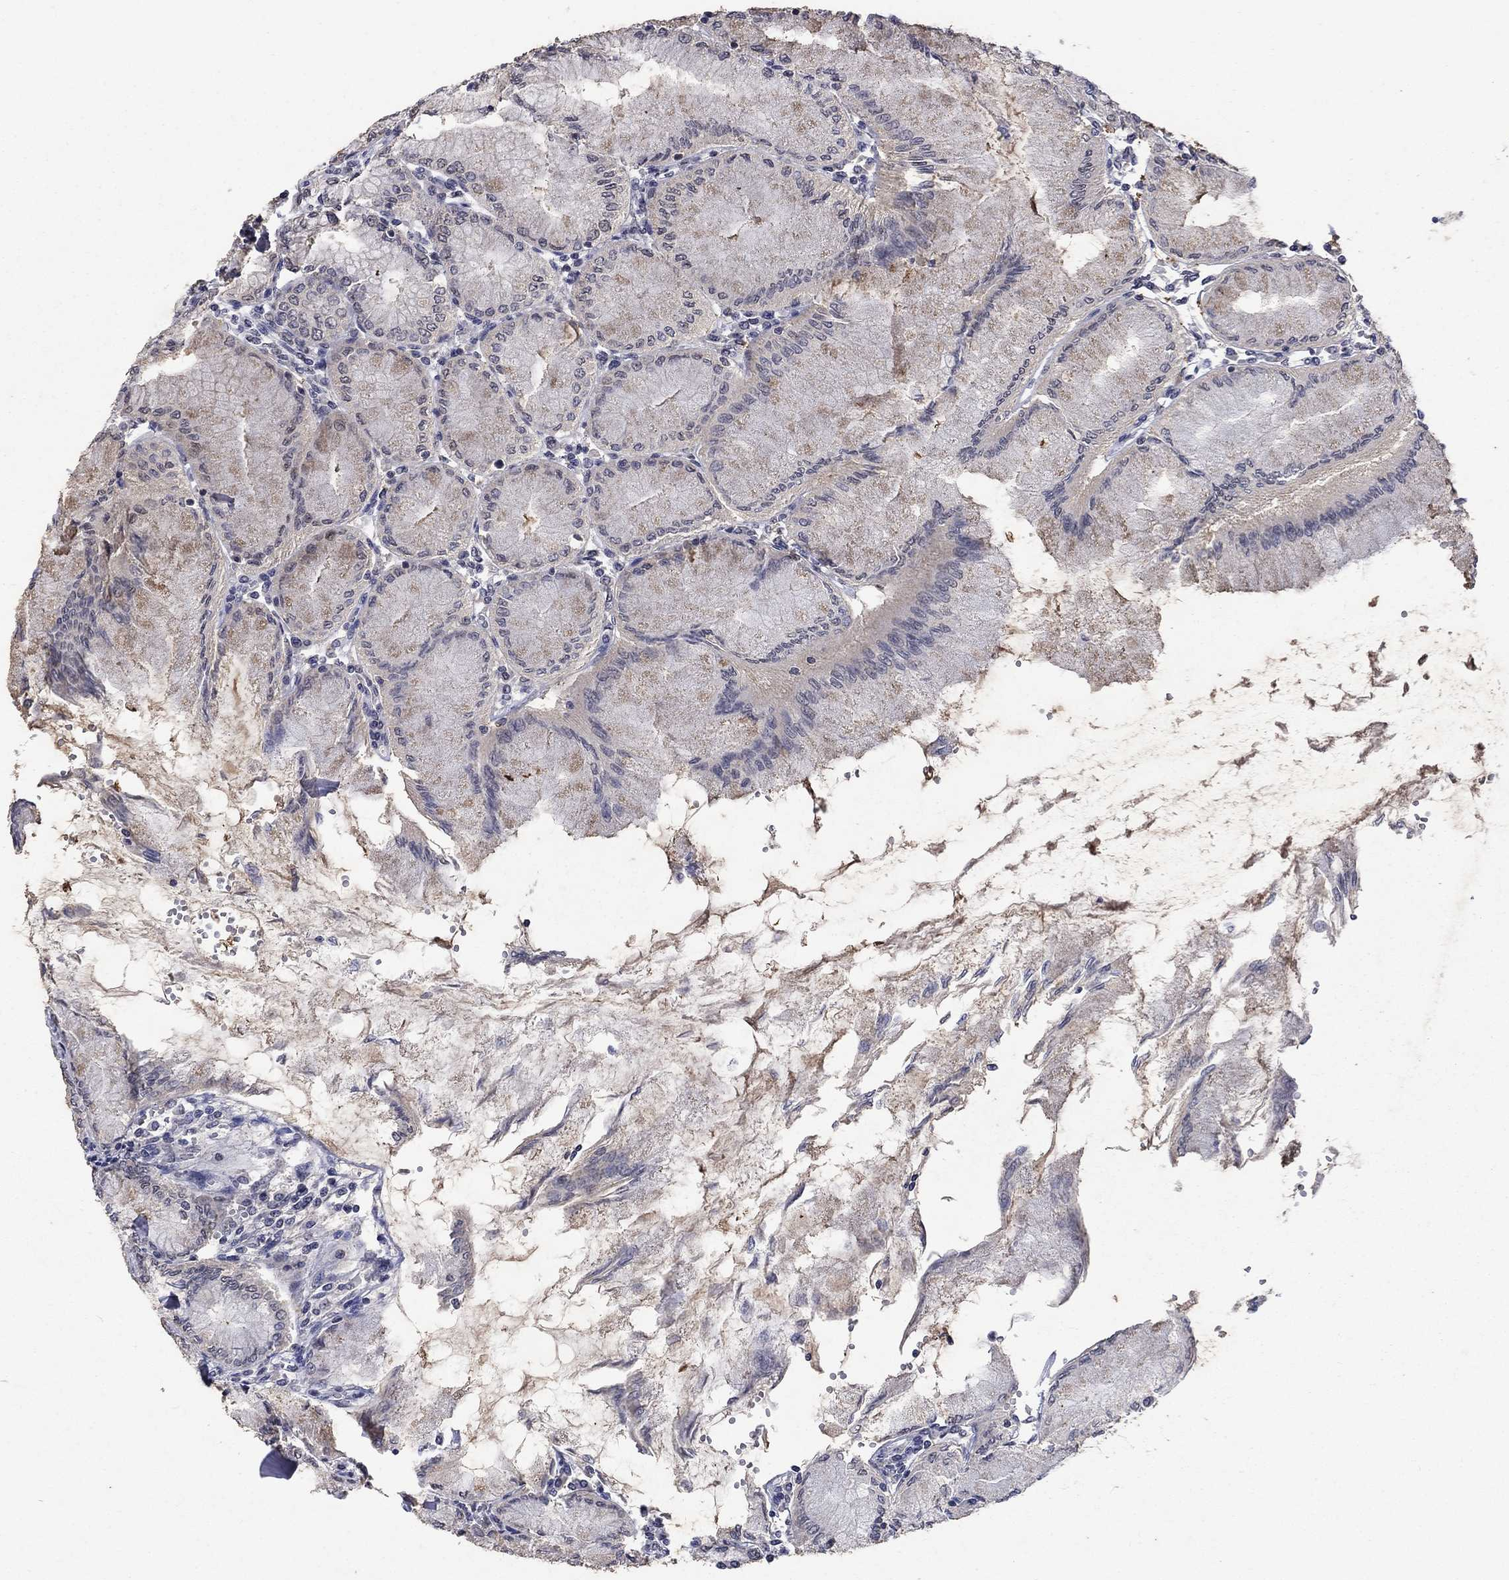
{"staining": {"intensity": "moderate", "quantity": "<25%", "location": "cytoplasmic/membranous"}, "tissue": "stomach", "cell_type": "Glandular cells", "image_type": "normal", "snomed": [{"axis": "morphology", "description": "Normal tissue, NOS"}, {"axis": "topography", "description": "Skeletal muscle"}, {"axis": "topography", "description": "Stomach"}], "caption": "IHC micrograph of benign human stomach stained for a protein (brown), which demonstrates low levels of moderate cytoplasmic/membranous staining in approximately <25% of glandular cells.", "gene": "SPATA33", "patient": {"sex": "female", "age": 57}}